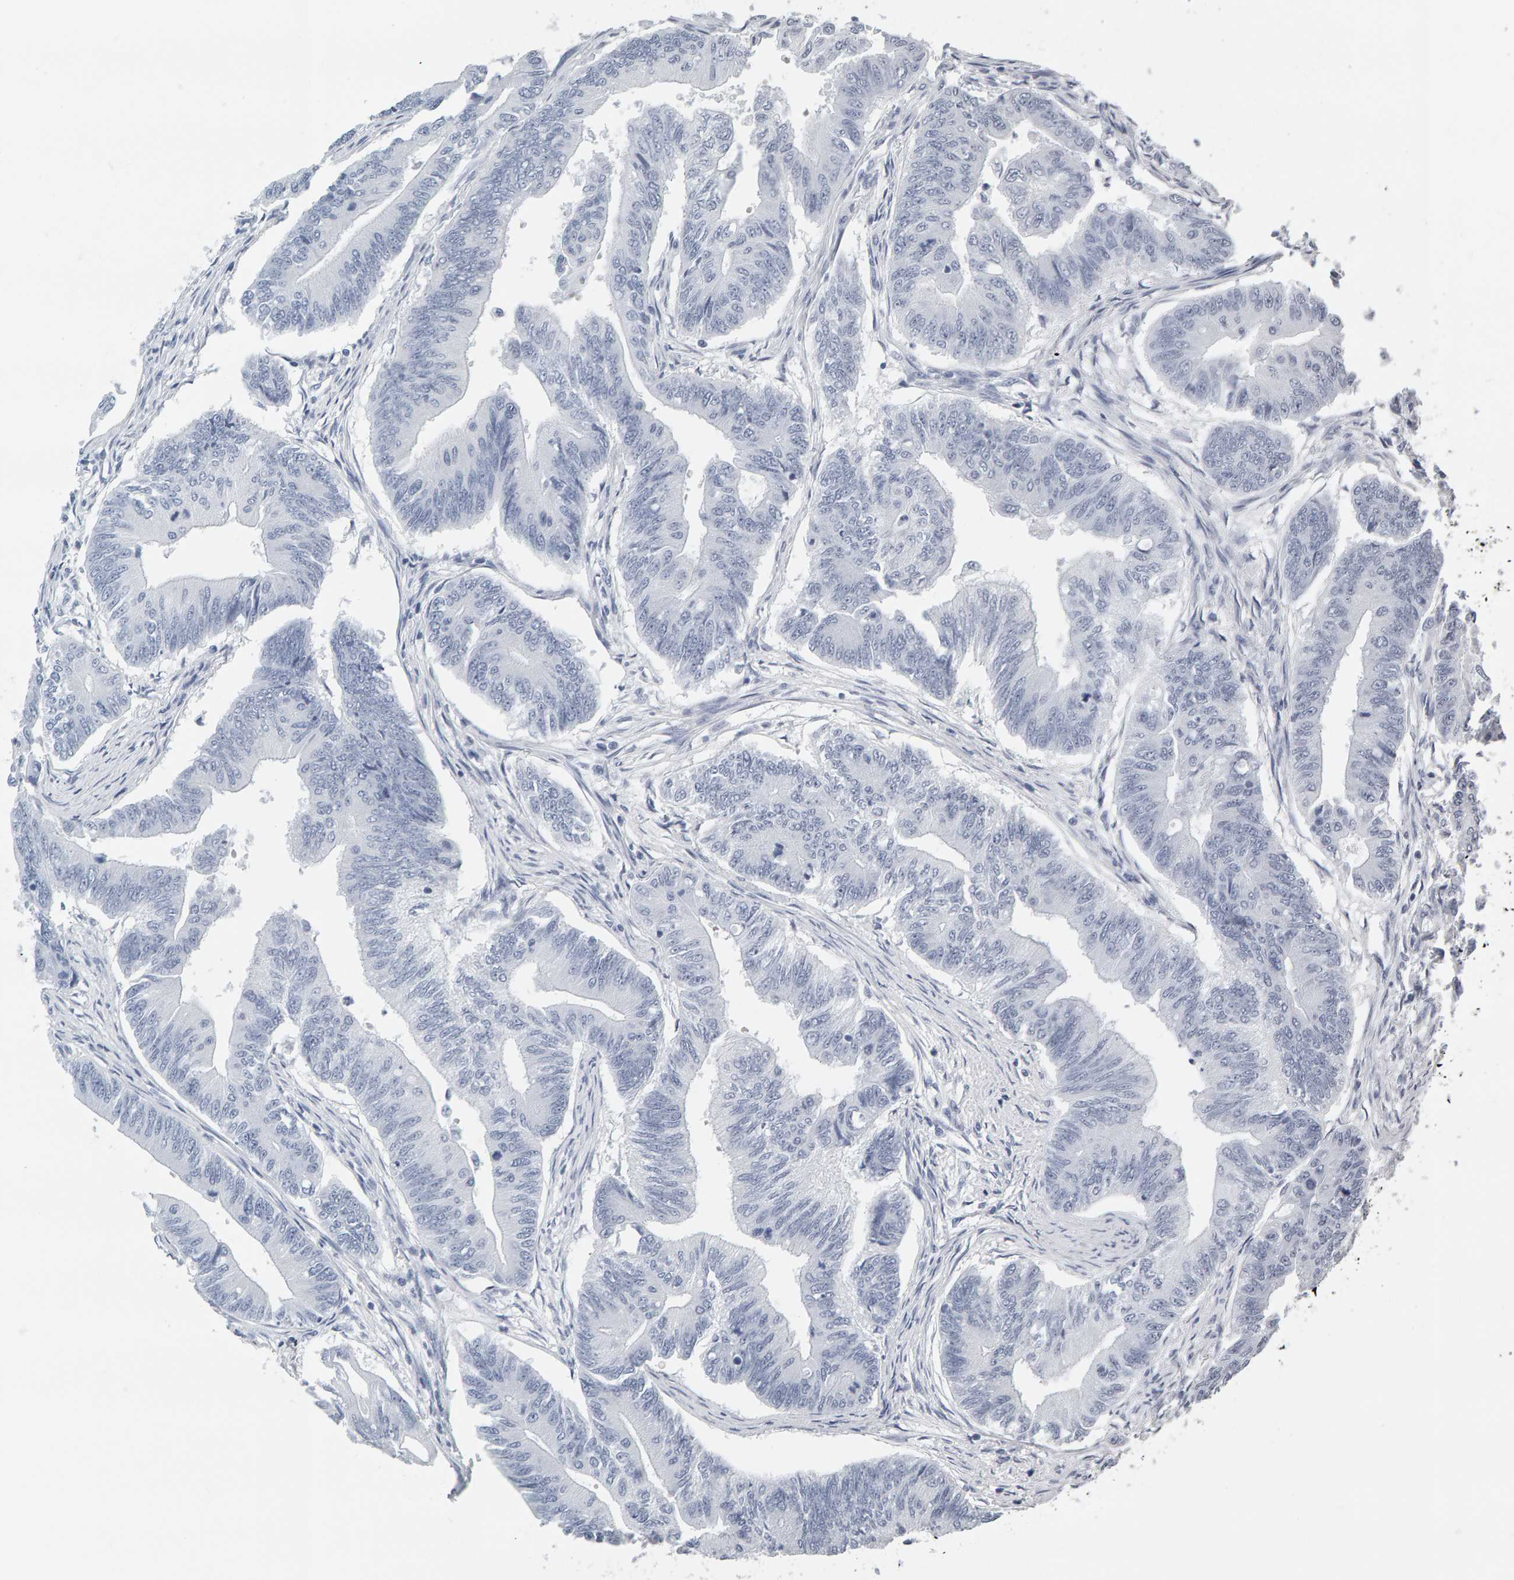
{"staining": {"intensity": "negative", "quantity": "none", "location": "none"}, "tissue": "colorectal cancer", "cell_type": "Tumor cells", "image_type": "cancer", "snomed": [{"axis": "morphology", "description": "Adenoma, NOS"}, {"axis": "morphology", "description": "Adenocarcinoma, NOS"}, {"axis": "topography", "description": "Colon"}], "caption": "This is an immunohistochemistry (IHC) image of colorectal adenocarcinoma. There is no staining in tumor cells.", "gene": "SPACA3", "patient": {"sex": "male", "age": 79}}